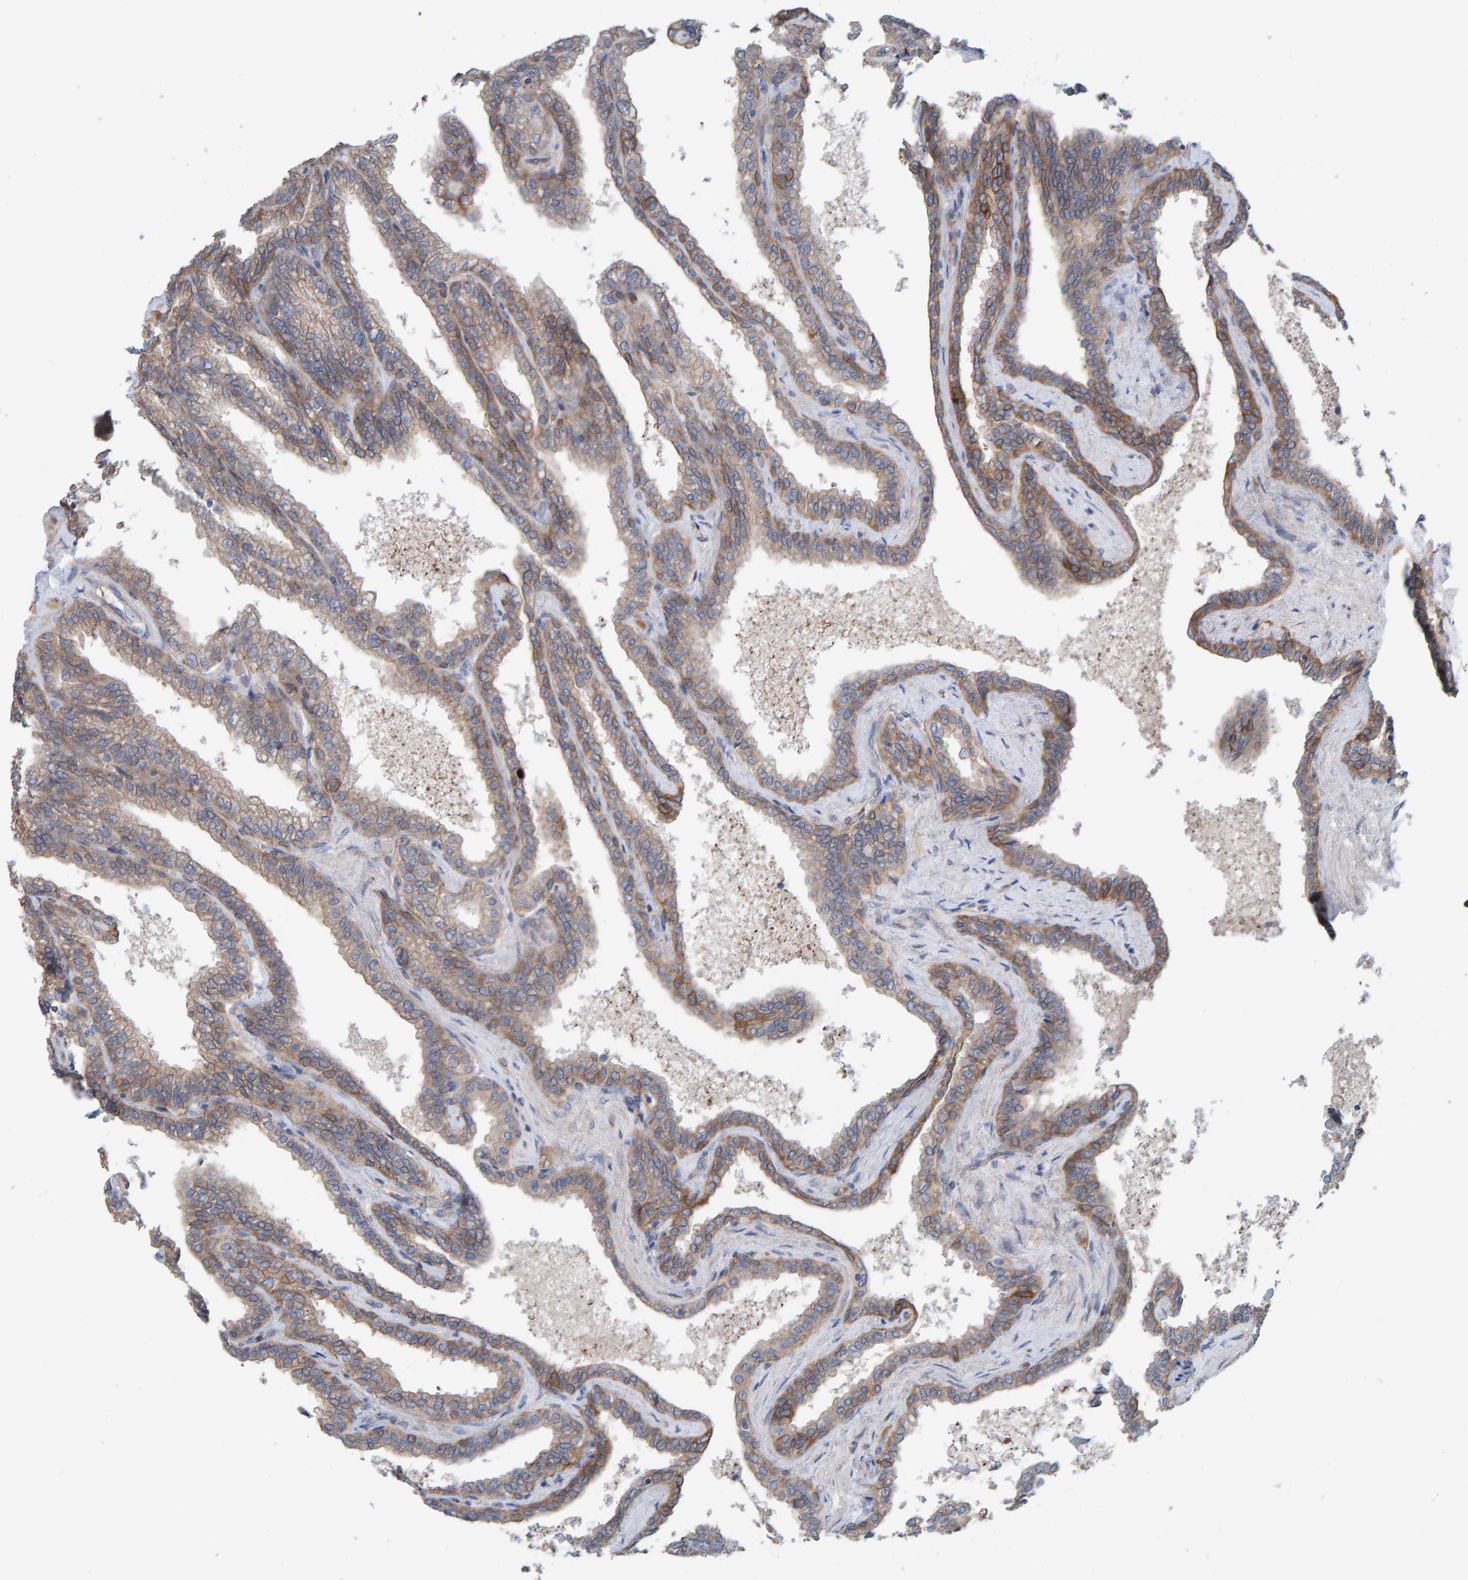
{"staining": {"intensity": "moderate", "quantity": "25%-75%", "location": "cytoplasmic/membranous"}, "tissue": "seminal vesicle", "cell_type": "Glandular cells", "image_type": "normal", "snomed": [{"axis": "morphology", "description": "Normal tissue, NOS"}, {"axis": "topography", "description": "Seminal veicle"}], "caption": "Immunohistochemical staining of benign human seminal vesicle displays moderate cytoplasmic/membranous protein expression in approximately 25%-75% of glandular cells.", "gene": "LRSAM1", "patient": {"sex": "male", "age": 46}}